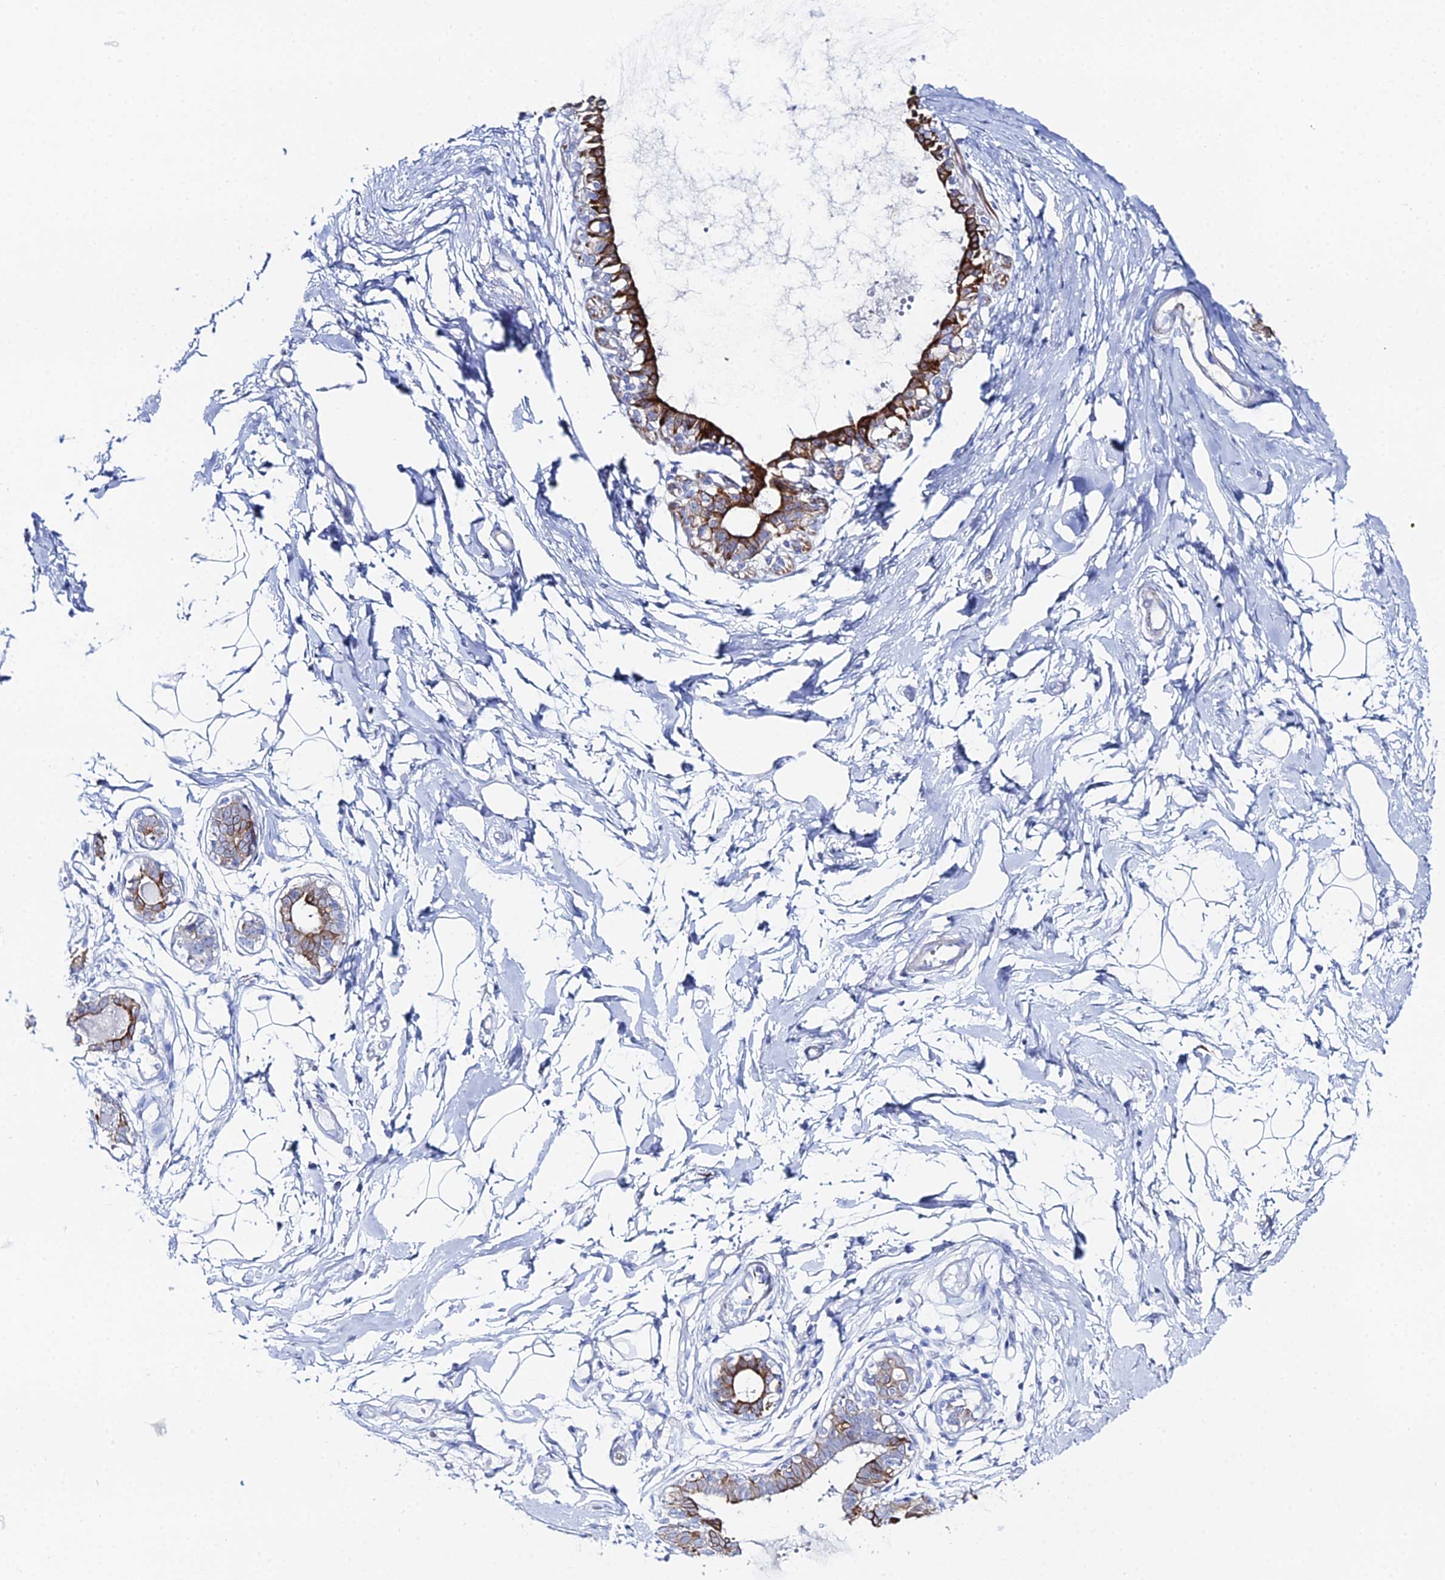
{"staining": {"intensity": "negative", "quantity": "none", "location": "none"}, "tissue": "breast", "cell_type": "Adipocytes", "image_type": "normal", "snomed": [{"axis": "morphology", "description": "Normal tissue, NOS"}, {"axis": "topography", "description": "Breast"}], "caption": "Histopathology image shows no protein positivity in adipocytes of benign breast. (Immunohistochemistry (ihc), brightfield microscopy, high magnification).", "gene": "DHX34", "patient": {"sex": "female", "age": 45}}